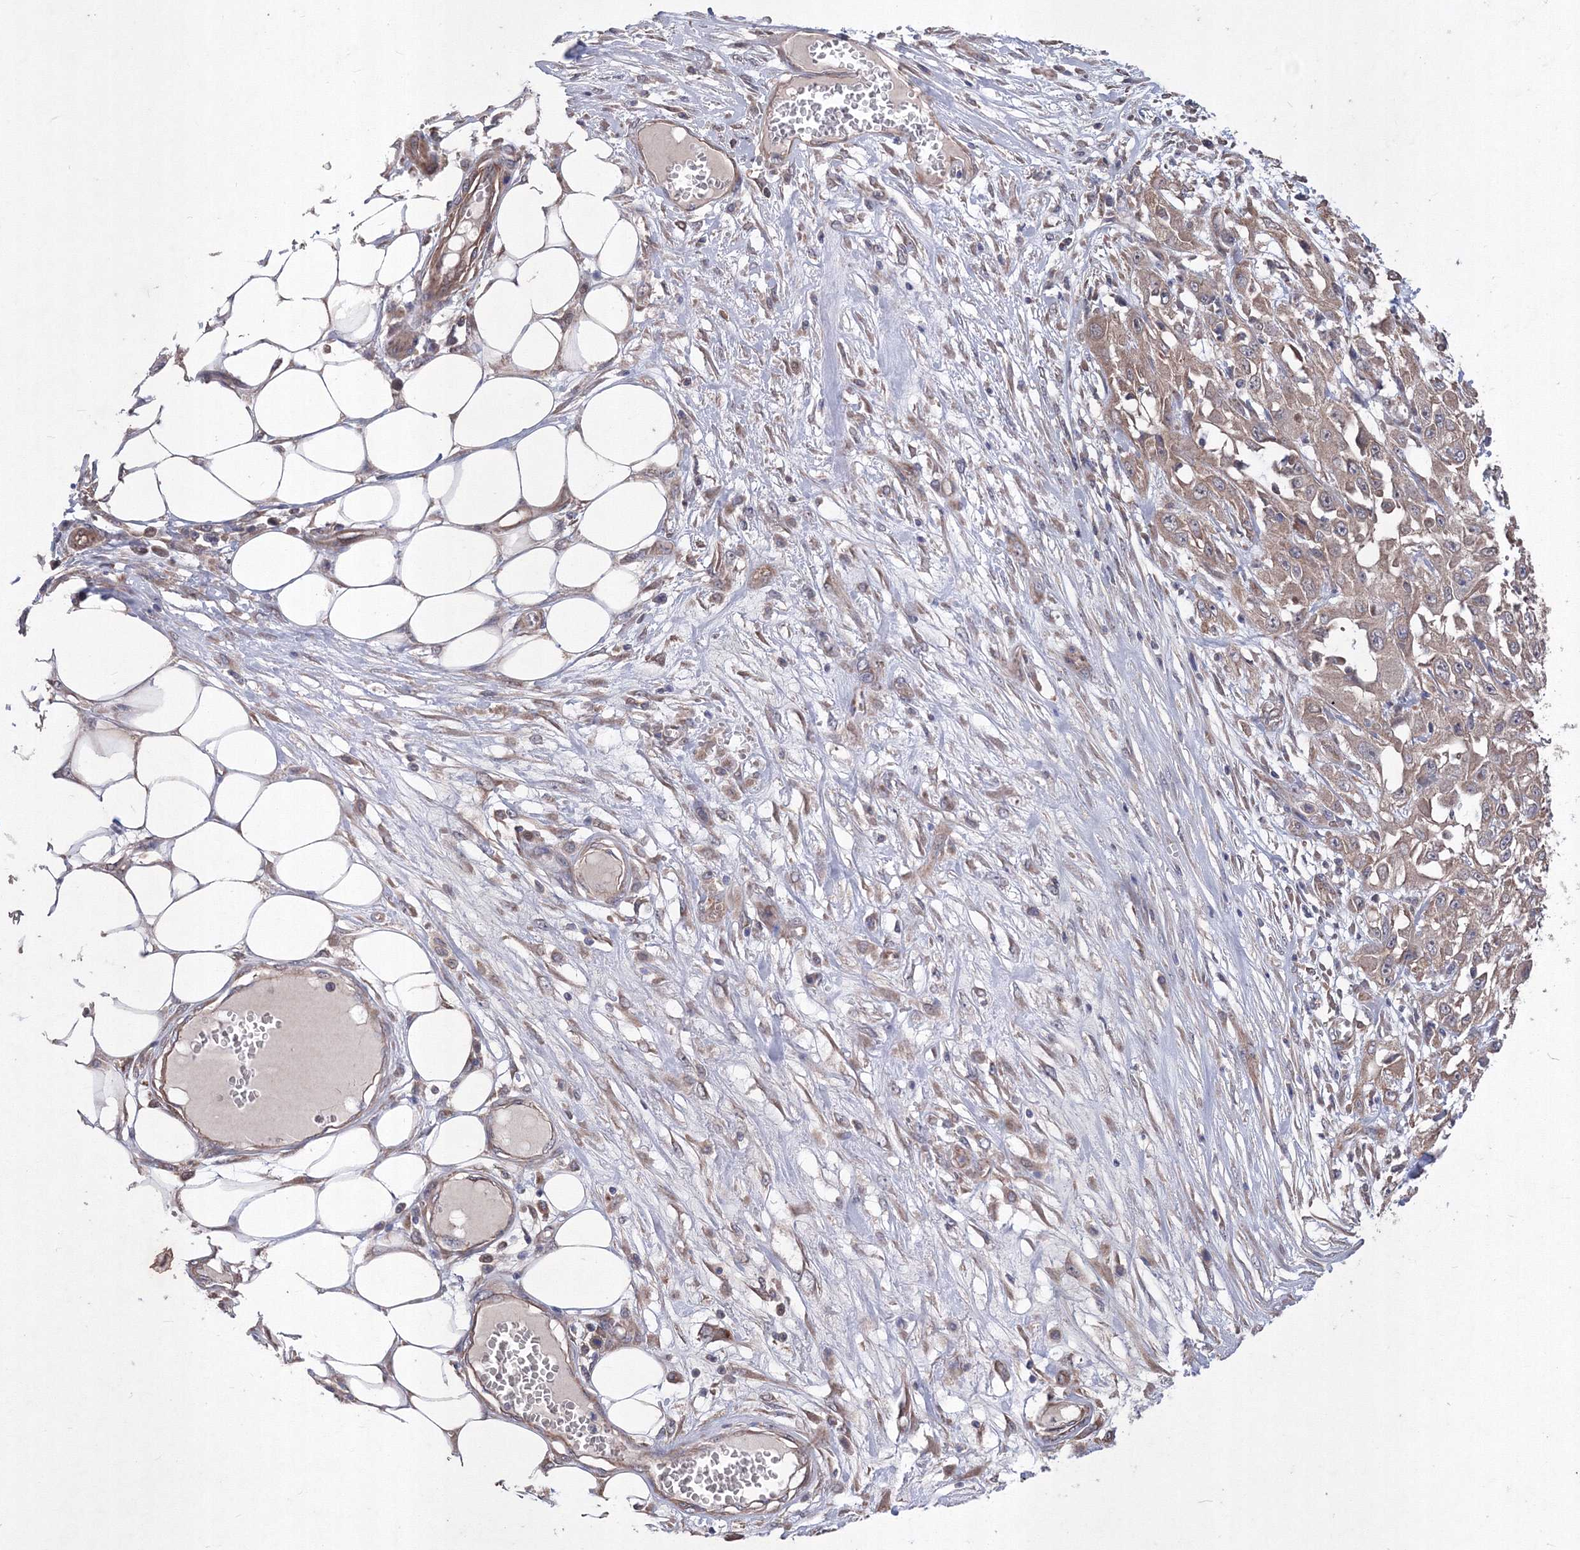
{"staining": {"intensity": "weak", "quantity": ">75%", "location": "cytoplasmic/membranous"}, "tissue": "skin cancer", "cell_type": "Tumor cells", "image_type": "cancer", "snomed": [{"axis": "morphology", "description": "Squamous cell carcinoma, NOS"}, {"axis": "morphology", "description": "Squamous cell carcinoma, metastatic, NOS"}, {"axis": "topography", "description": "Skin"}, {"axis": "topography", "description": "Lymph node"}], "caption": "A photomicrograph showing weak cytoplasmic/membranous staining in approximately >75% of tumor cells in skin cancer (metastatic squamous cell carcinoma), as visualized by brown immunohistochemical staining.", "gene": "MTRF1L", "patient": {"sex": "male", "age": 75}}